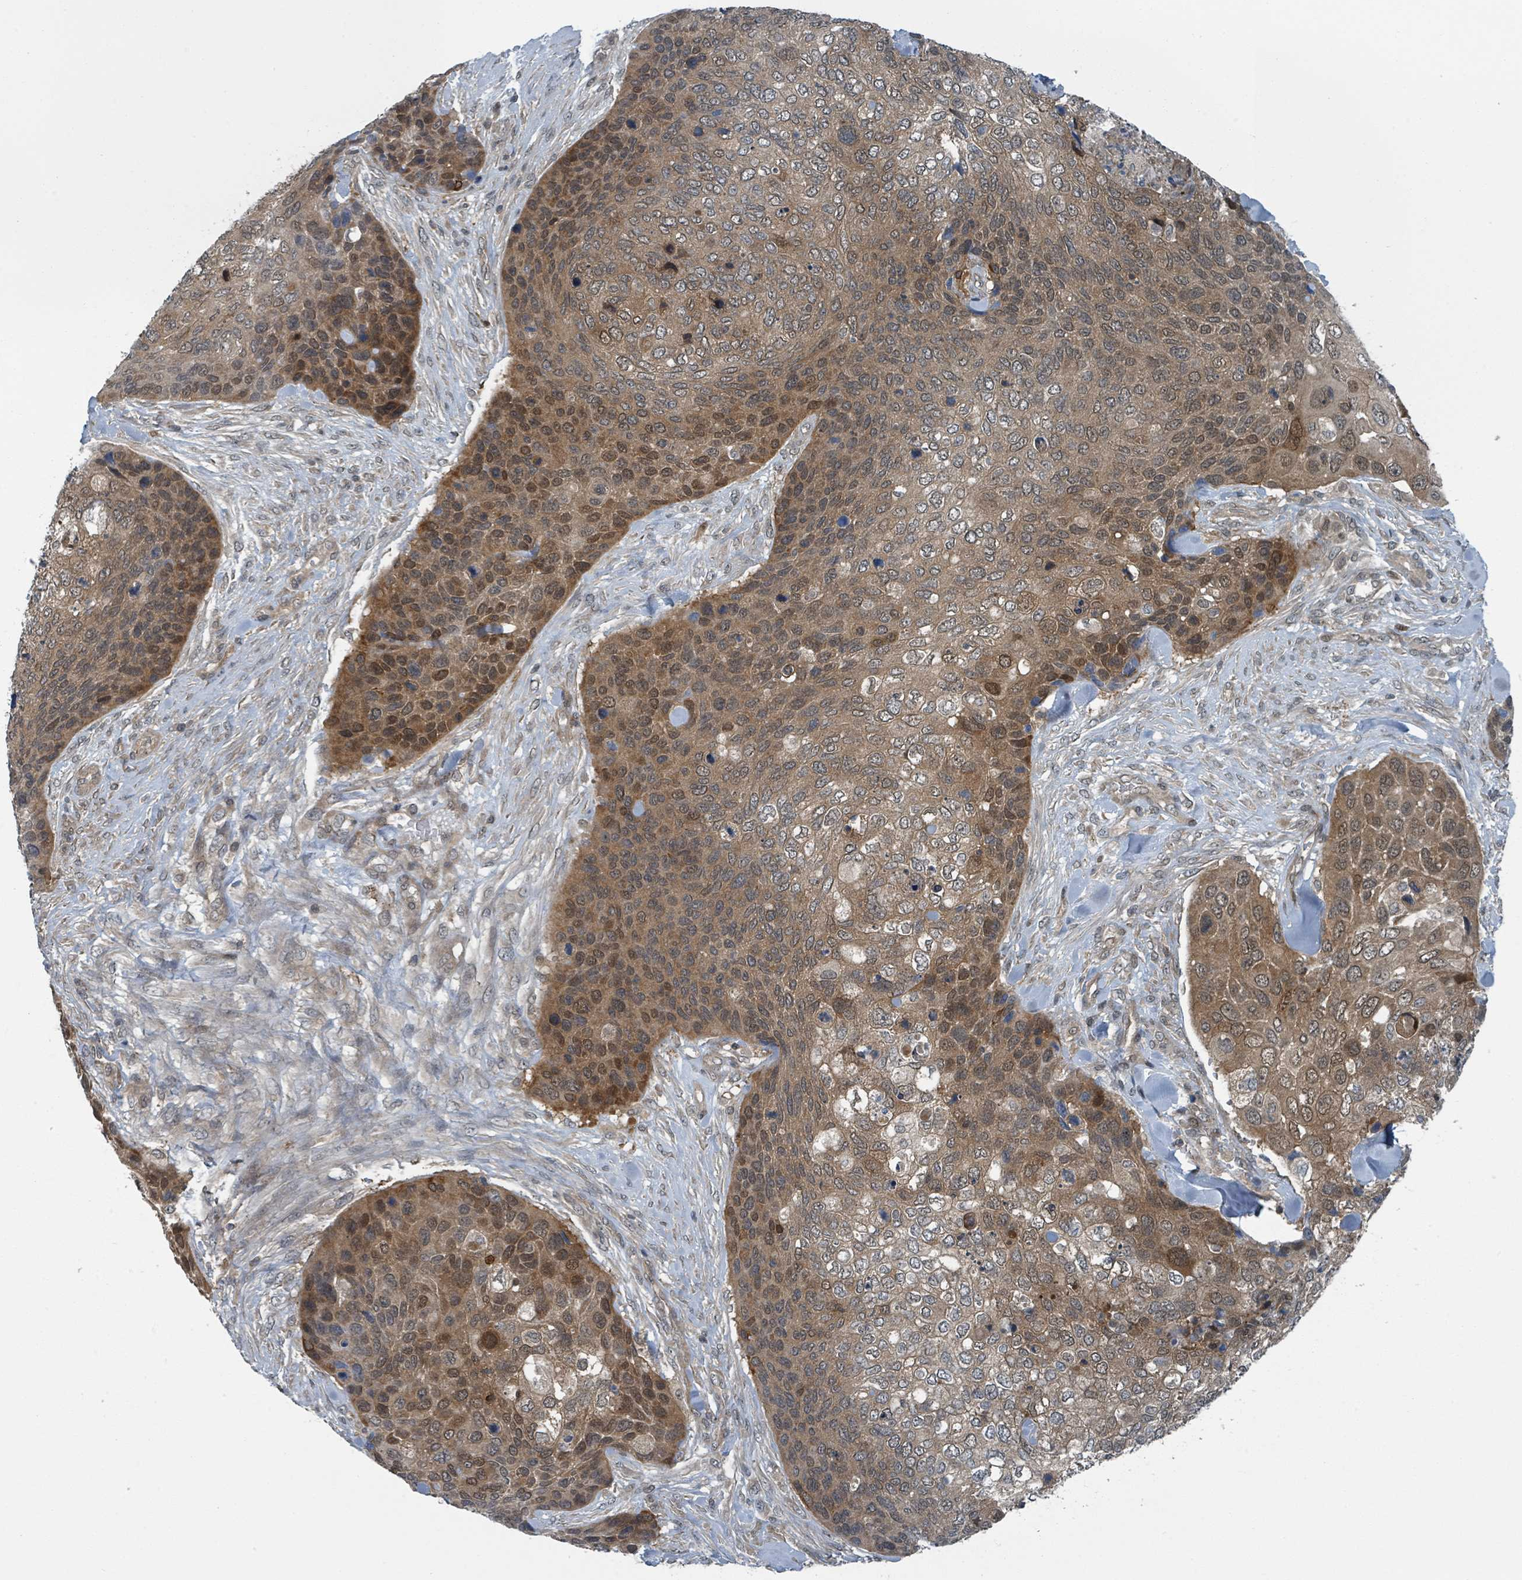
{"staining": {"intensity": "moderate", "quantity": ">75%", "location": "cytoplasmic/membranous,nuclear"}, "tissue": "skin cancer", "cell_type": "Tumor cells", "image_type": "cancer", "snomed": [{"axis": "morphology", "description": "Basal cell carcinoma"}, {"axis": "topography", "description": "Skin"}], "caption": "Basal cell carcinoma (skin) tissue shows moderate cytoplasmic/membranous and nuclear positivity in approximately >75% of tumor cells, visualized by immunohistochemistry.", "gene": "GOLGA7", "patient": {"sex": "female", "age": 74}}